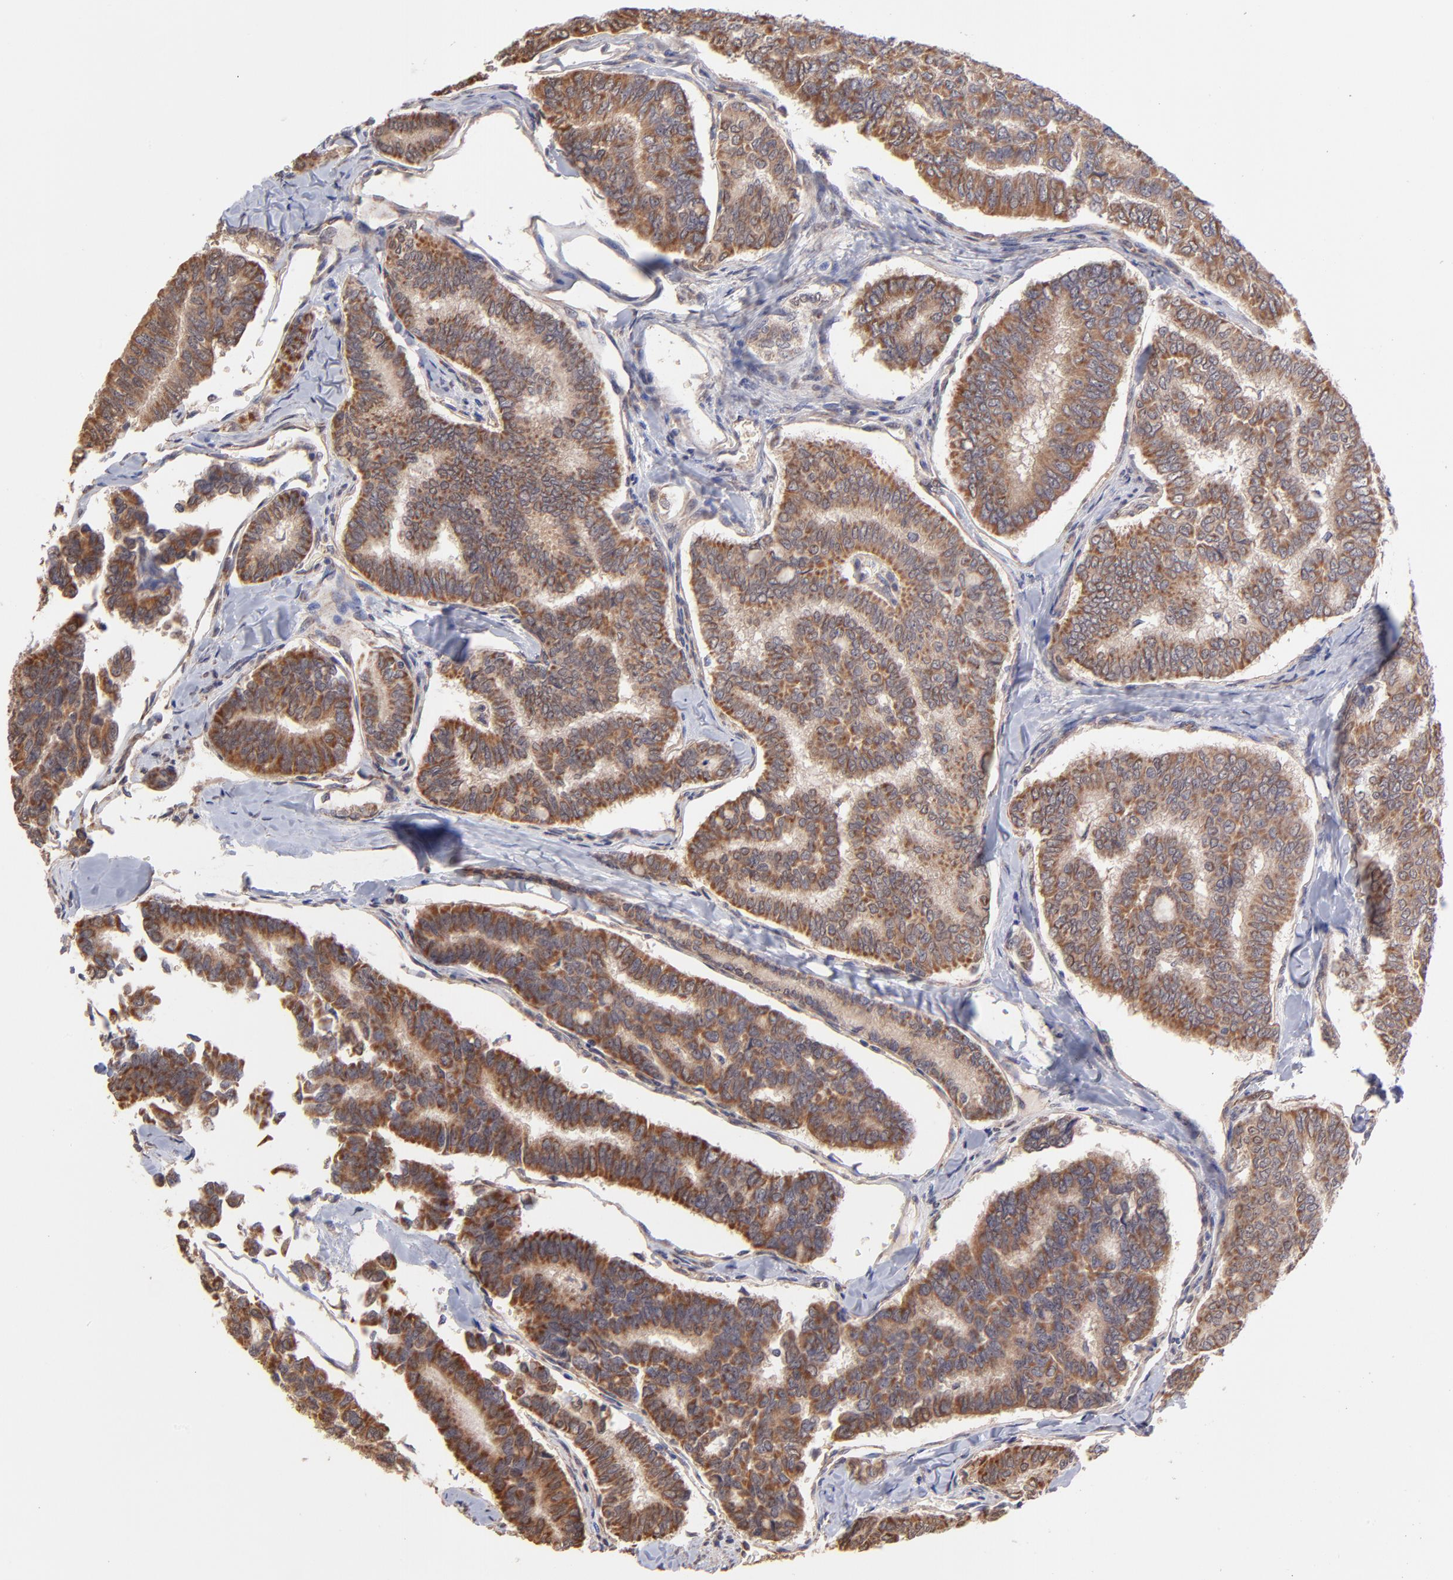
{"staining": {"intensity": "strong", "quantity": ">75%", "location": "cytoplasmic/membranous"}, "tissue": "thyroid cancer", "cell_type": "Tumor cells", "image_type": "cancer", "snomed": [{"axis": "morphology", "description": "Papillary adenocarcinoma, NOS"}, {"axis": "topography", "description": "Thyroid gland"}], "caption": "This is a photomicrograph of immunohistochemistry (IHC) staining of thyroid cancer (papillary adenocarcinoma), which shows strong staining in the cytoplasmic/membranous of tumor cells.", "gene": "UBE2H", "patient": {"sex": "female", "age": 35}}